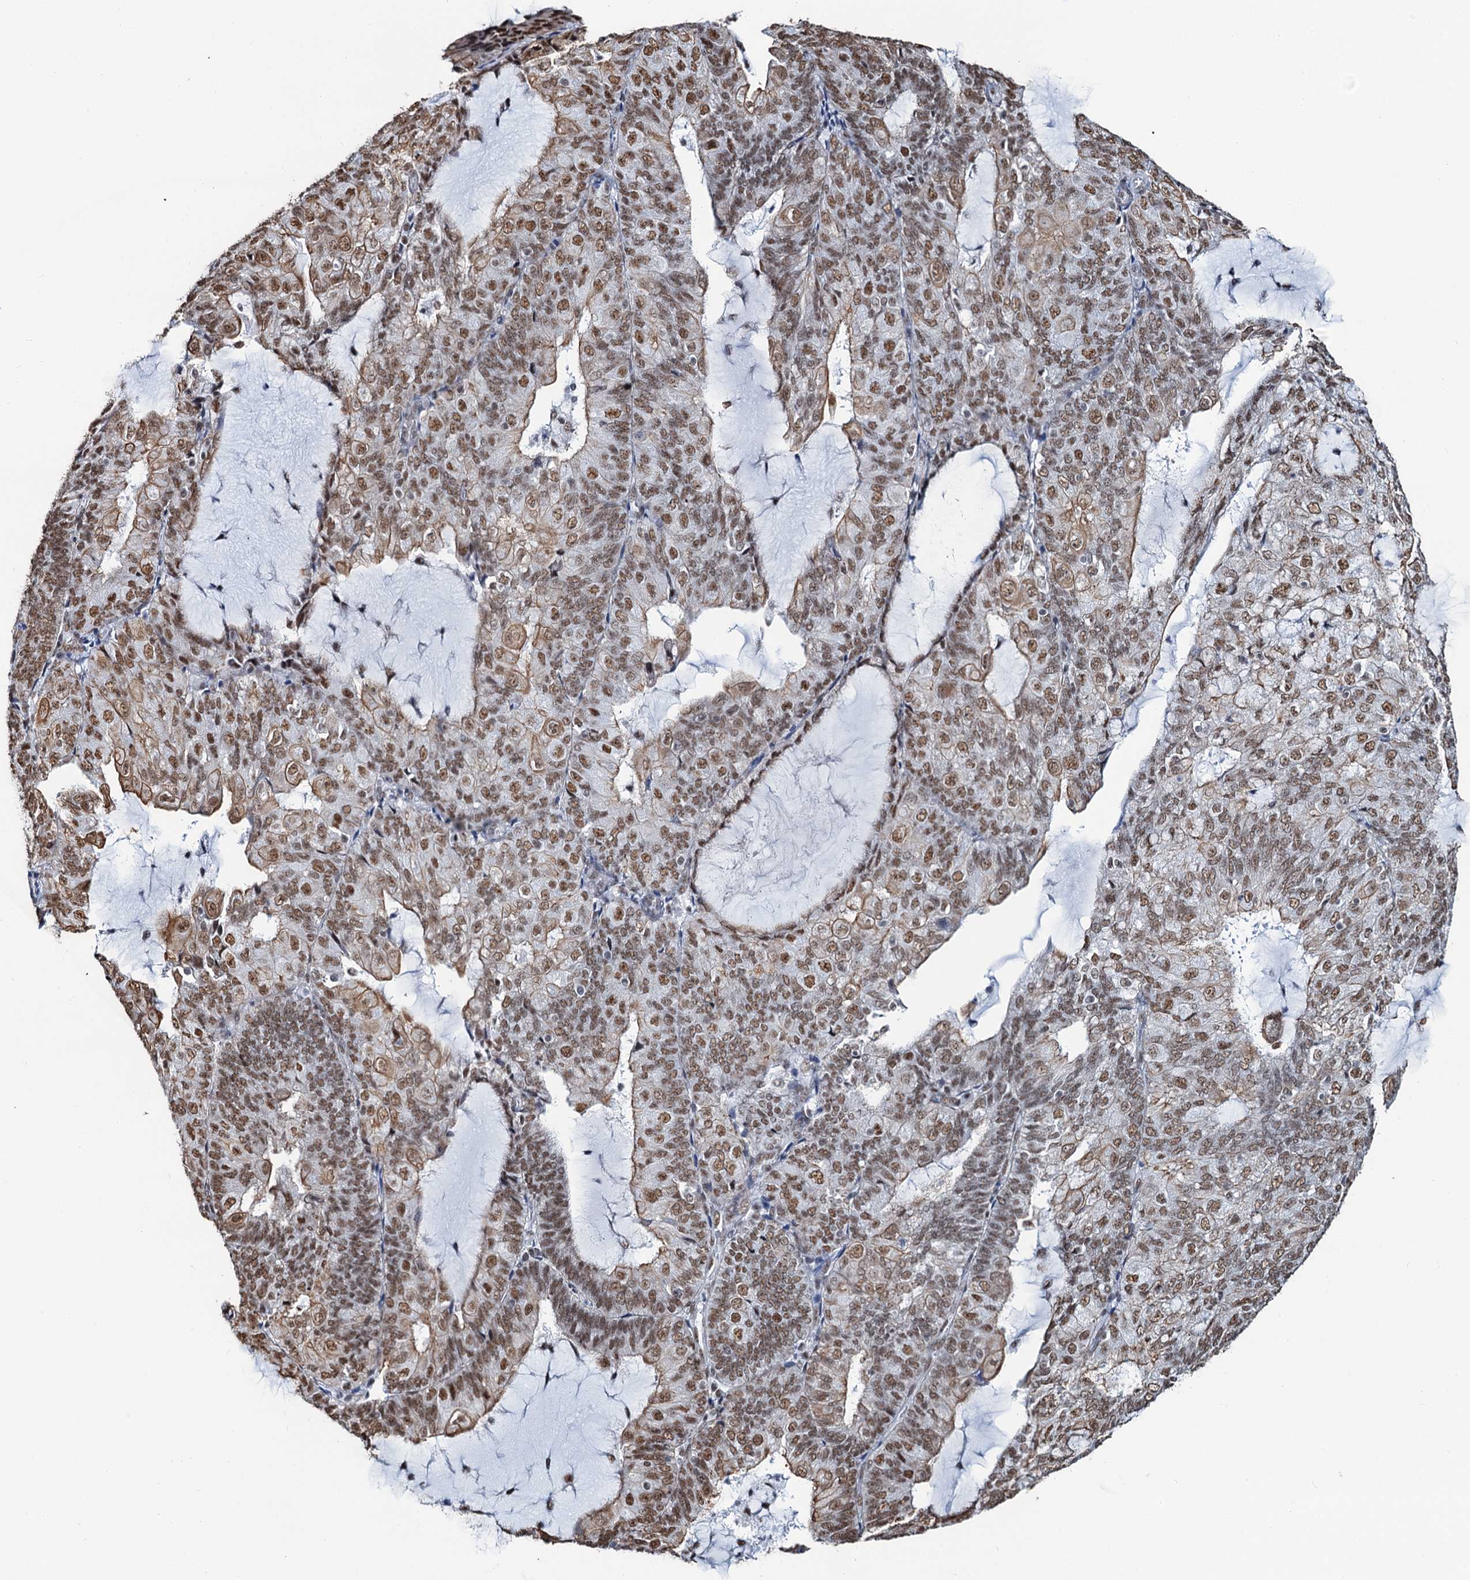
{"staining": {"intensity": "moderate", "quantity": ">75%", "location": "nuclear"}, "tissue": "endometrial cancer", "cell_type": "Tumor cells", "image_type": "cancer", "snomed": [{"axis": "morphology", "description": "Adenocarcinoma, NOS"}, {"axis": "topography", "description": "Endometrium"}], "caption": "A brown stain highlights moderate nuclear staining of a protein in human endometrial cancer (adenocarcinoma) tumor cells. The staining was performed using DAB, with brown indicating positive protein expression. Nuclei are stained blue with hematoxylin.", "gene": "ZNF609", "patient": {"sex": "female", "age": 81}}